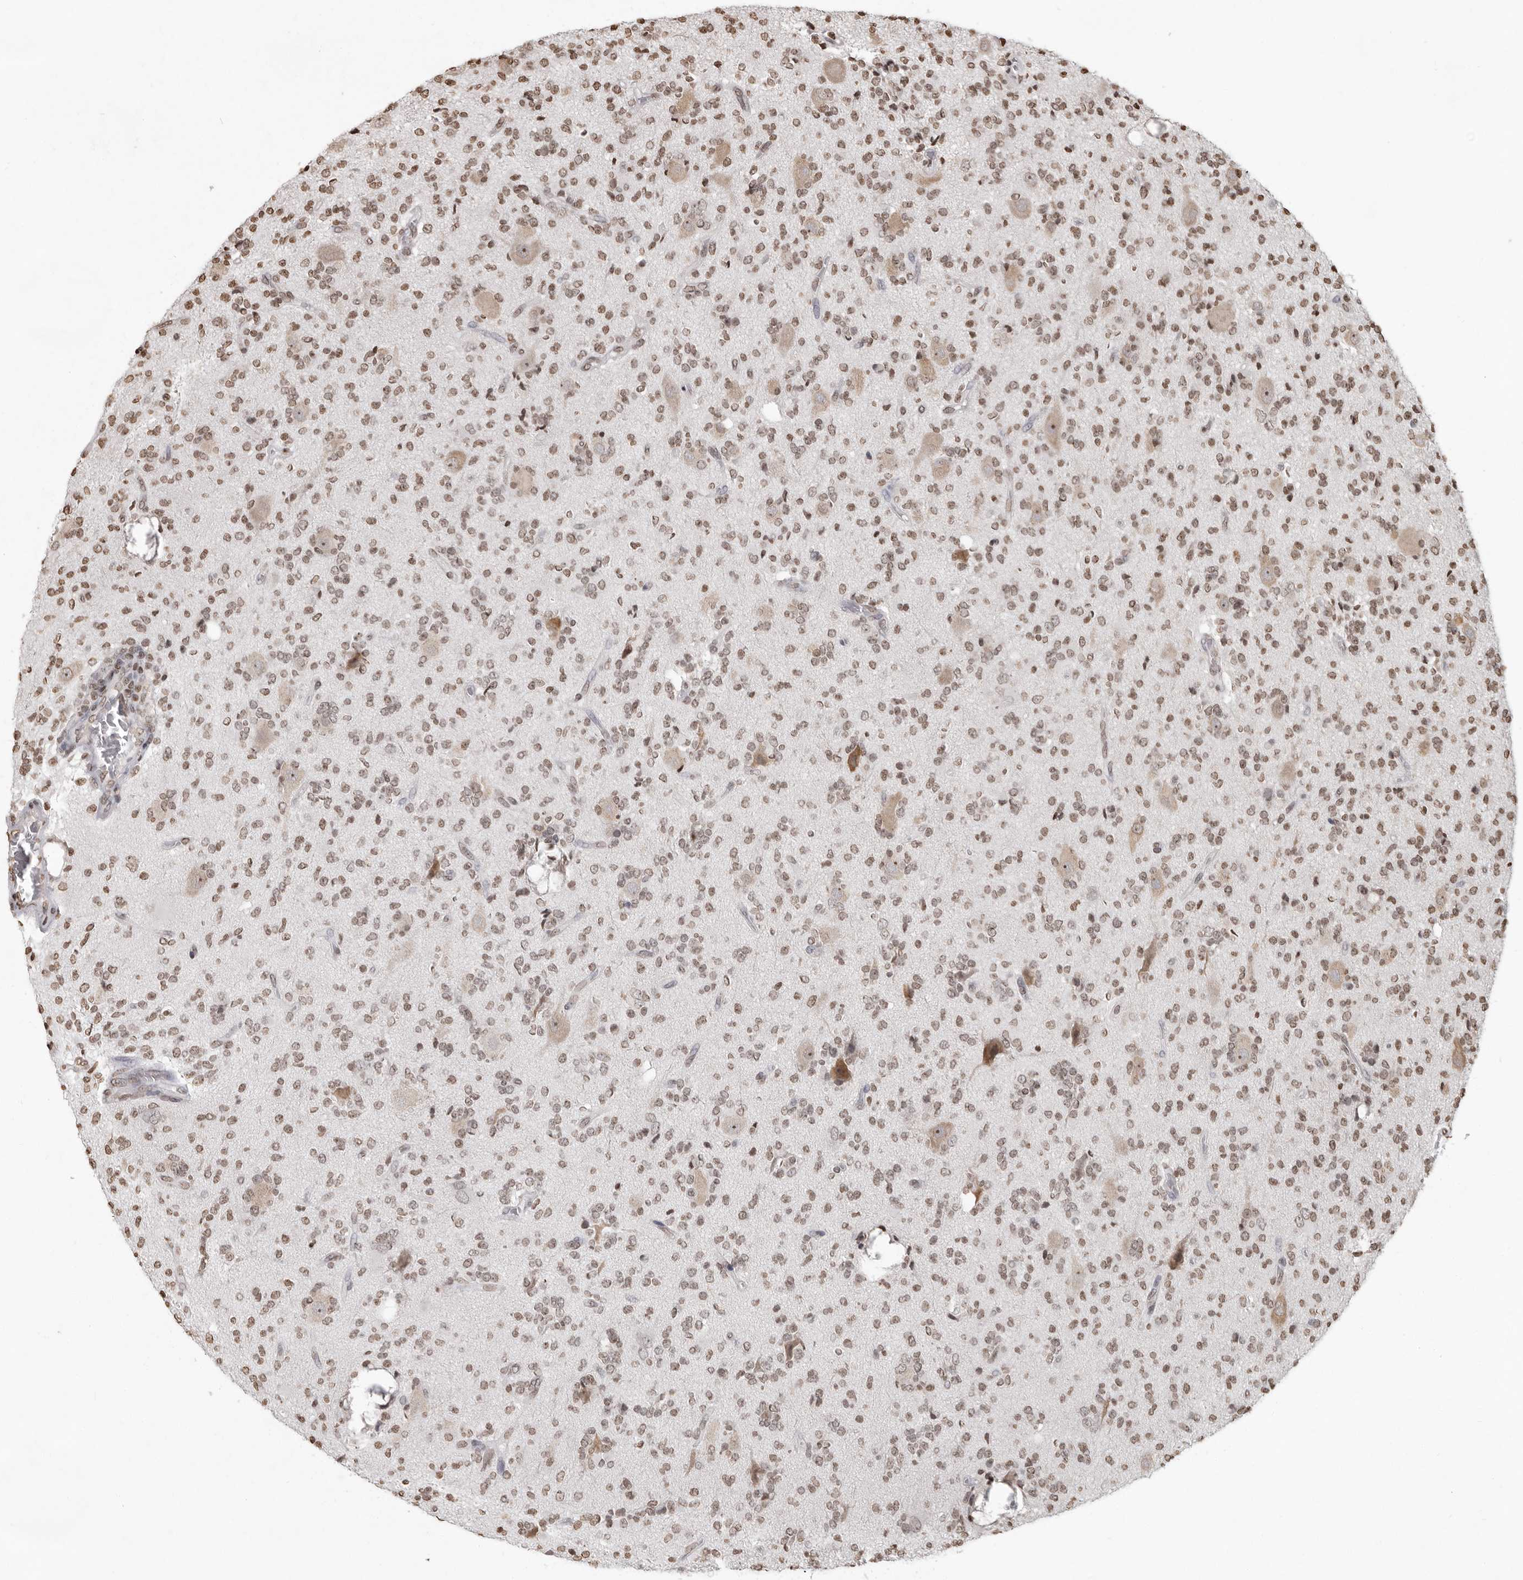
{"staining": {"intensity": "weak", "quantity": ">75%", "location": "nuclear"}, "tissue": "glioma", "cell_type": "Tumor cells", "image_type": "cancer", "snomed": [{"axis": "morphology", "description": "Glioma, malignant, High grade"}, {"axis": "topography", "description": "Brain"}], "caption": "Glioma stained for a protein (brown) reveals weak nuclear positive staining in about >75% of tumor cells.", "gene": "WDR45", "patient": {"sex": "male", "age": 34}}